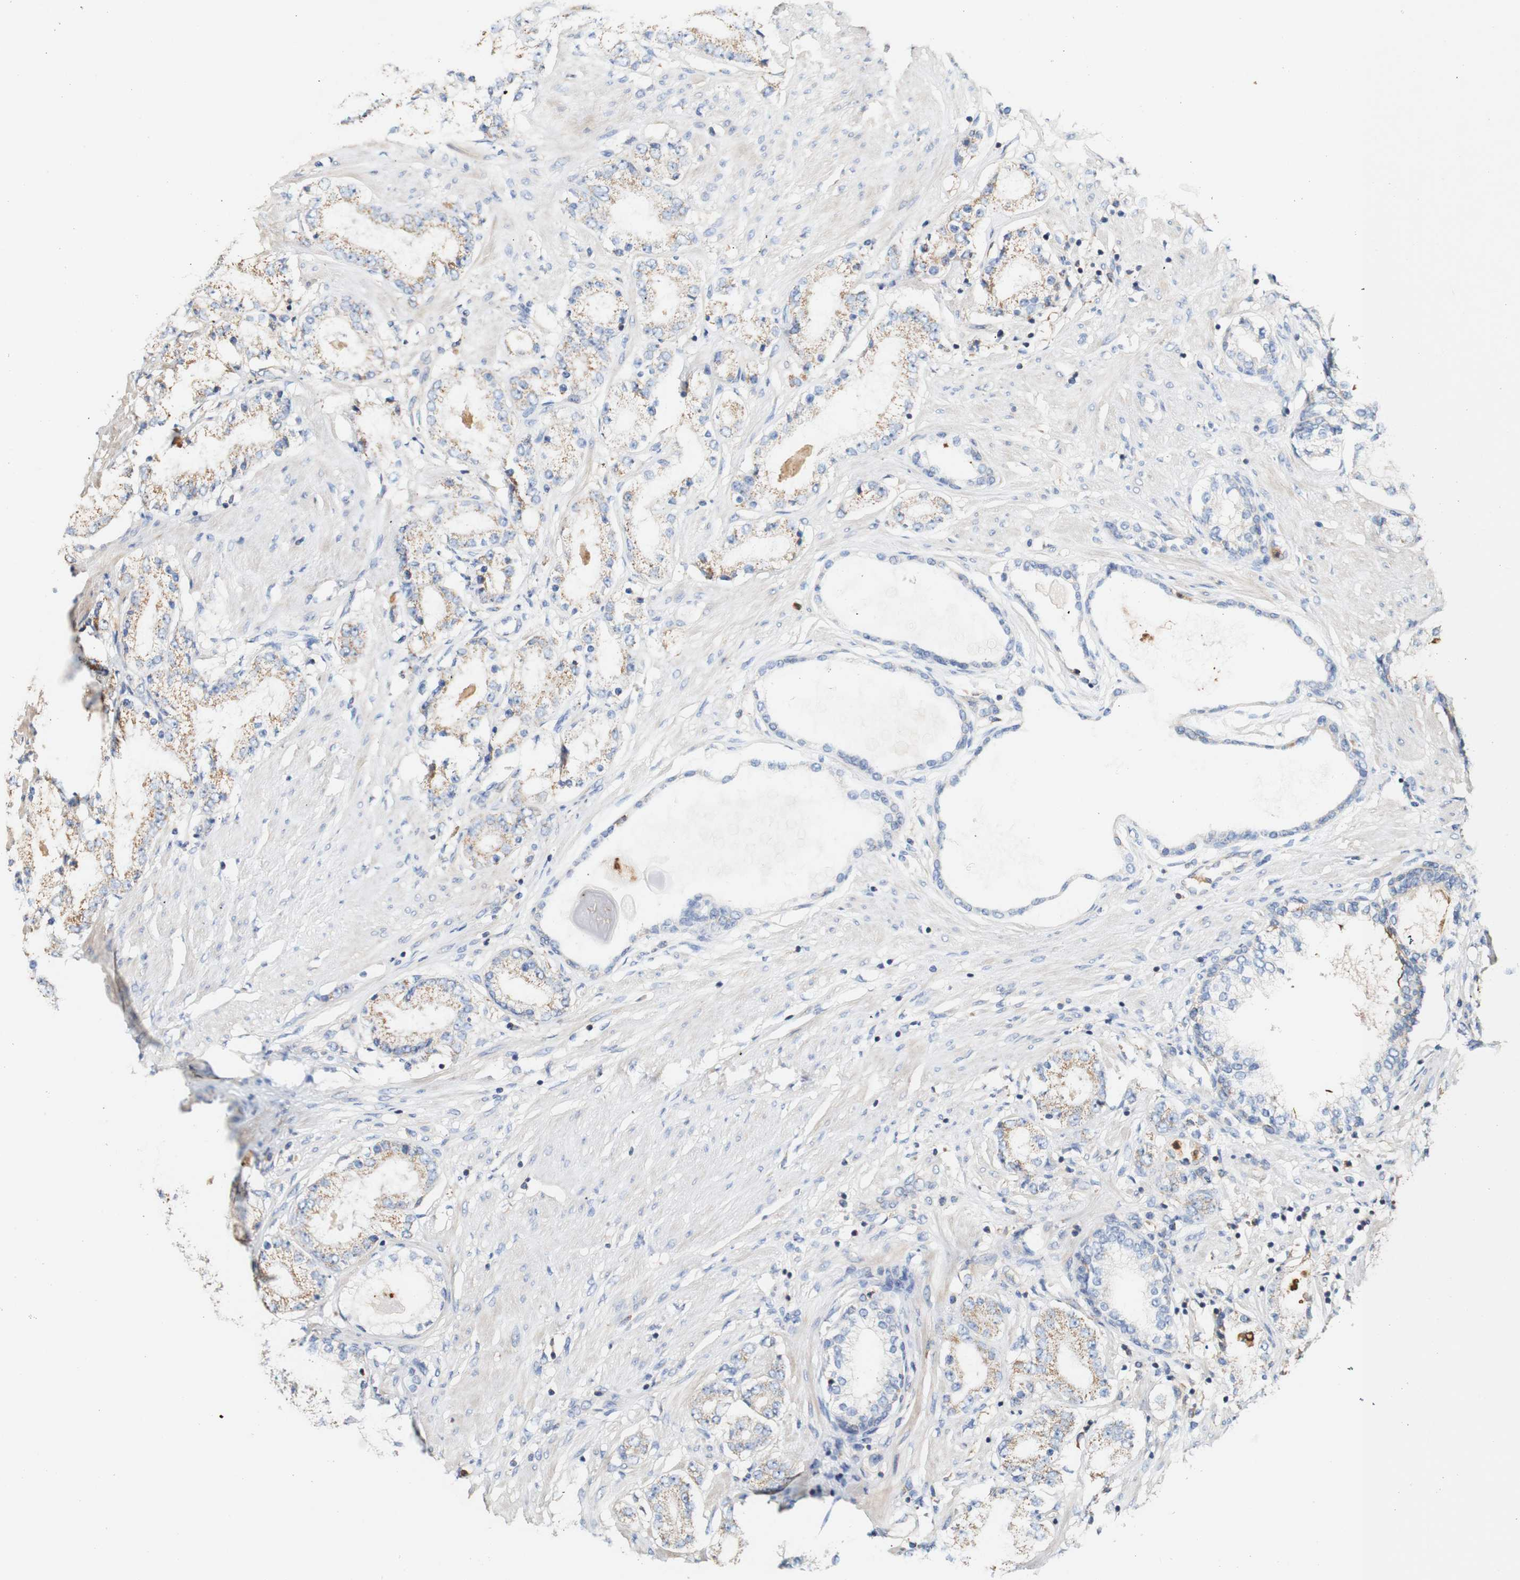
{"staining": {"intensity": "negative", "quantity": "none", "location": "none"}, "tissue": "prostate cancer", "cell_type": "Tumor cells", "image_type": "cancer", "snomed": [{"axis": "morphology", "description": "Adenocarcinoma, Low grade"}, {"axis": "topography", "description": "Prostate"}], "caption": "Image shows no significant protein expression in tumor cells of low-grade adenocarcinoma (prostate).", "gene": "PCDH7", "patient": {"sex": "male", "age": 63}}